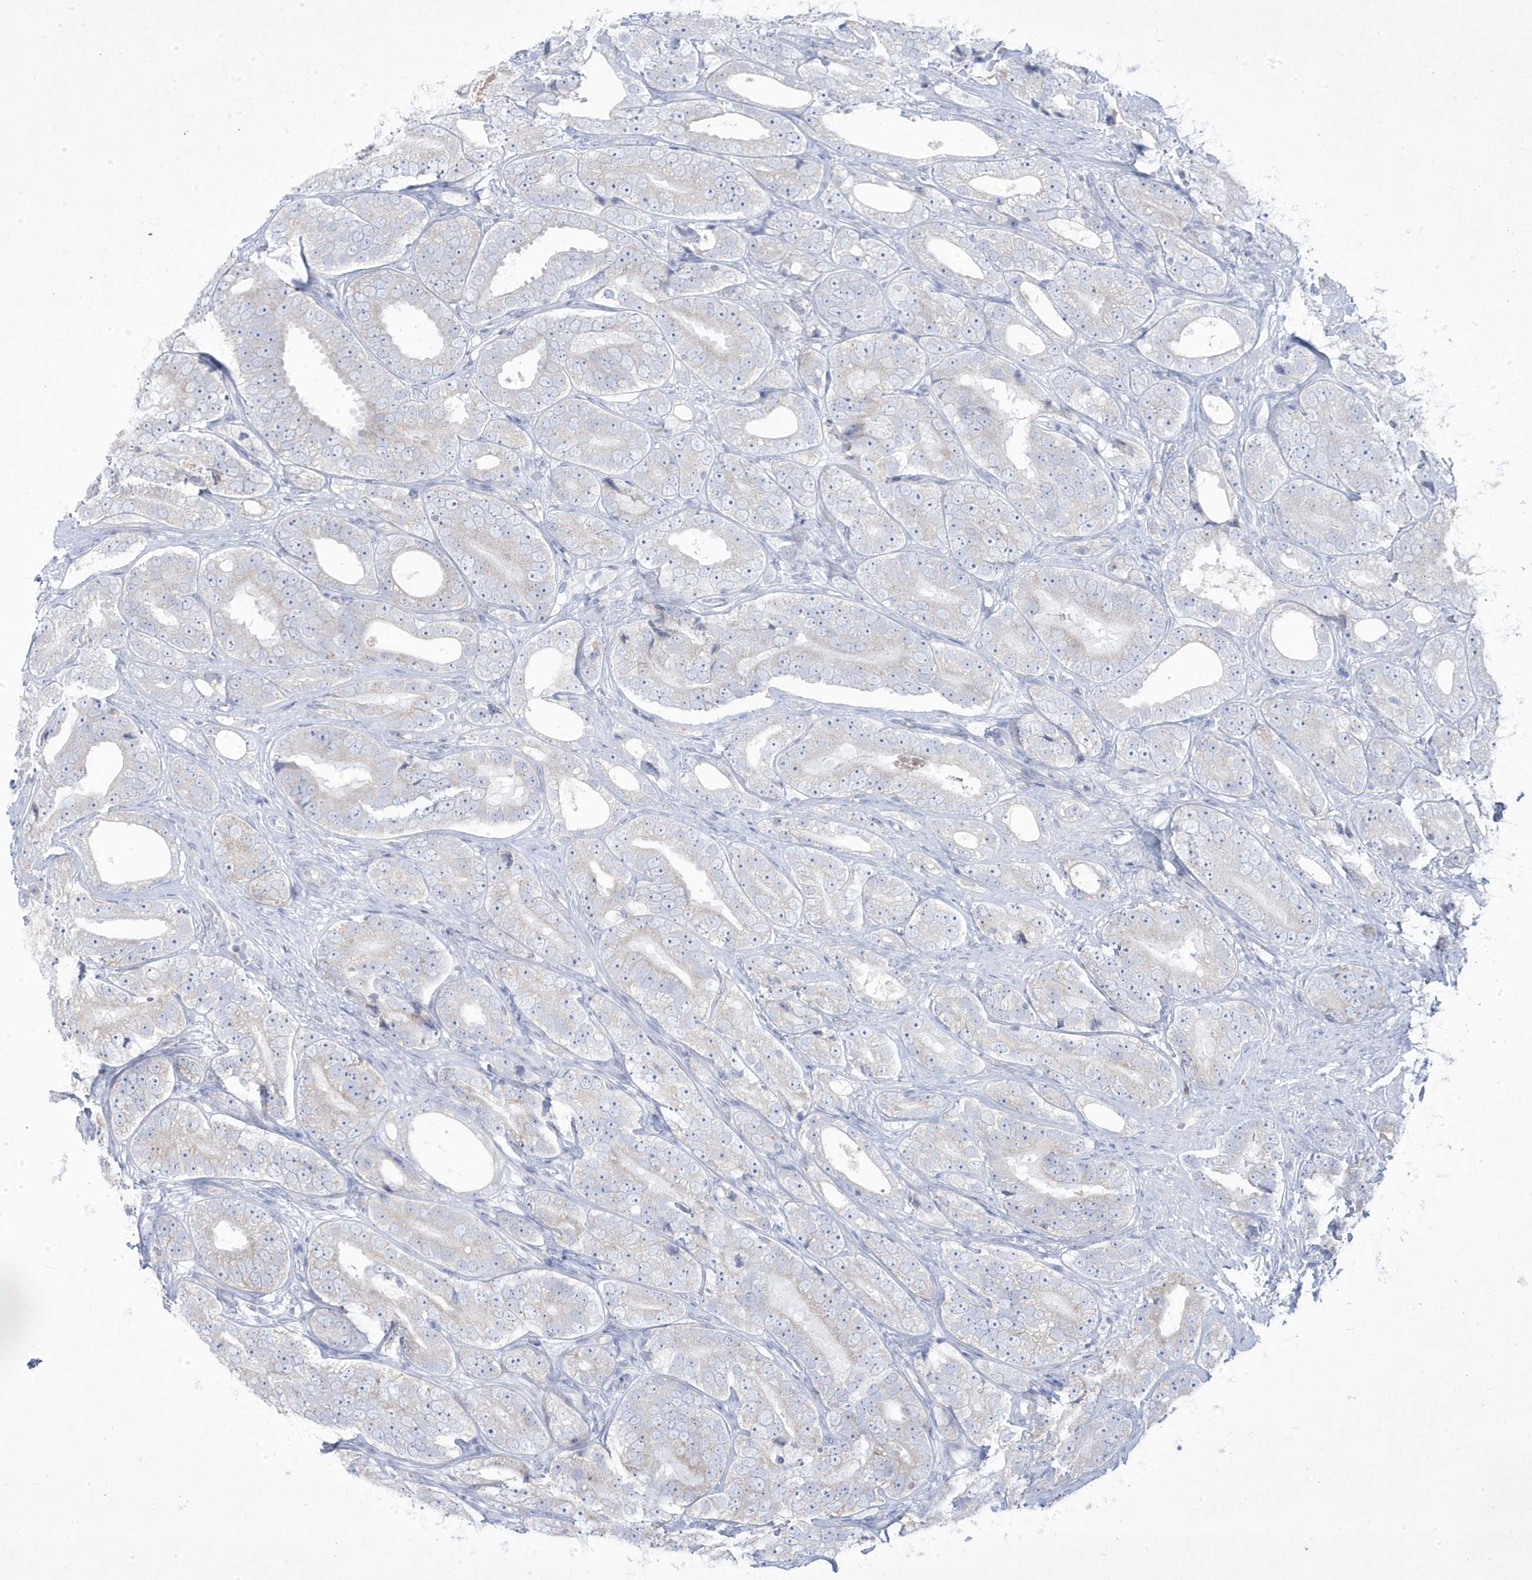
{"staining": {"intensity": "negative", "quantity": "none", "location": "none"}, "tissue": "prostate cancer", "cell_type": "Tumor cells", "image_type": "cancer", "snomed": [{"axis": "morphology", "description": "Adenocarcinoma, High grade"}, {"axis": "topography", "description": "Prostate"}], "caption": "Tumor cells show no significant expression in prostate adenocarcinoma (high-grade). (DAB immunohistochemistry (IHC) visualized using brightfield microscopy, high magnification).", "gene": "ADAMTSL3", "patient": {"sex": "male", "age": 56}}